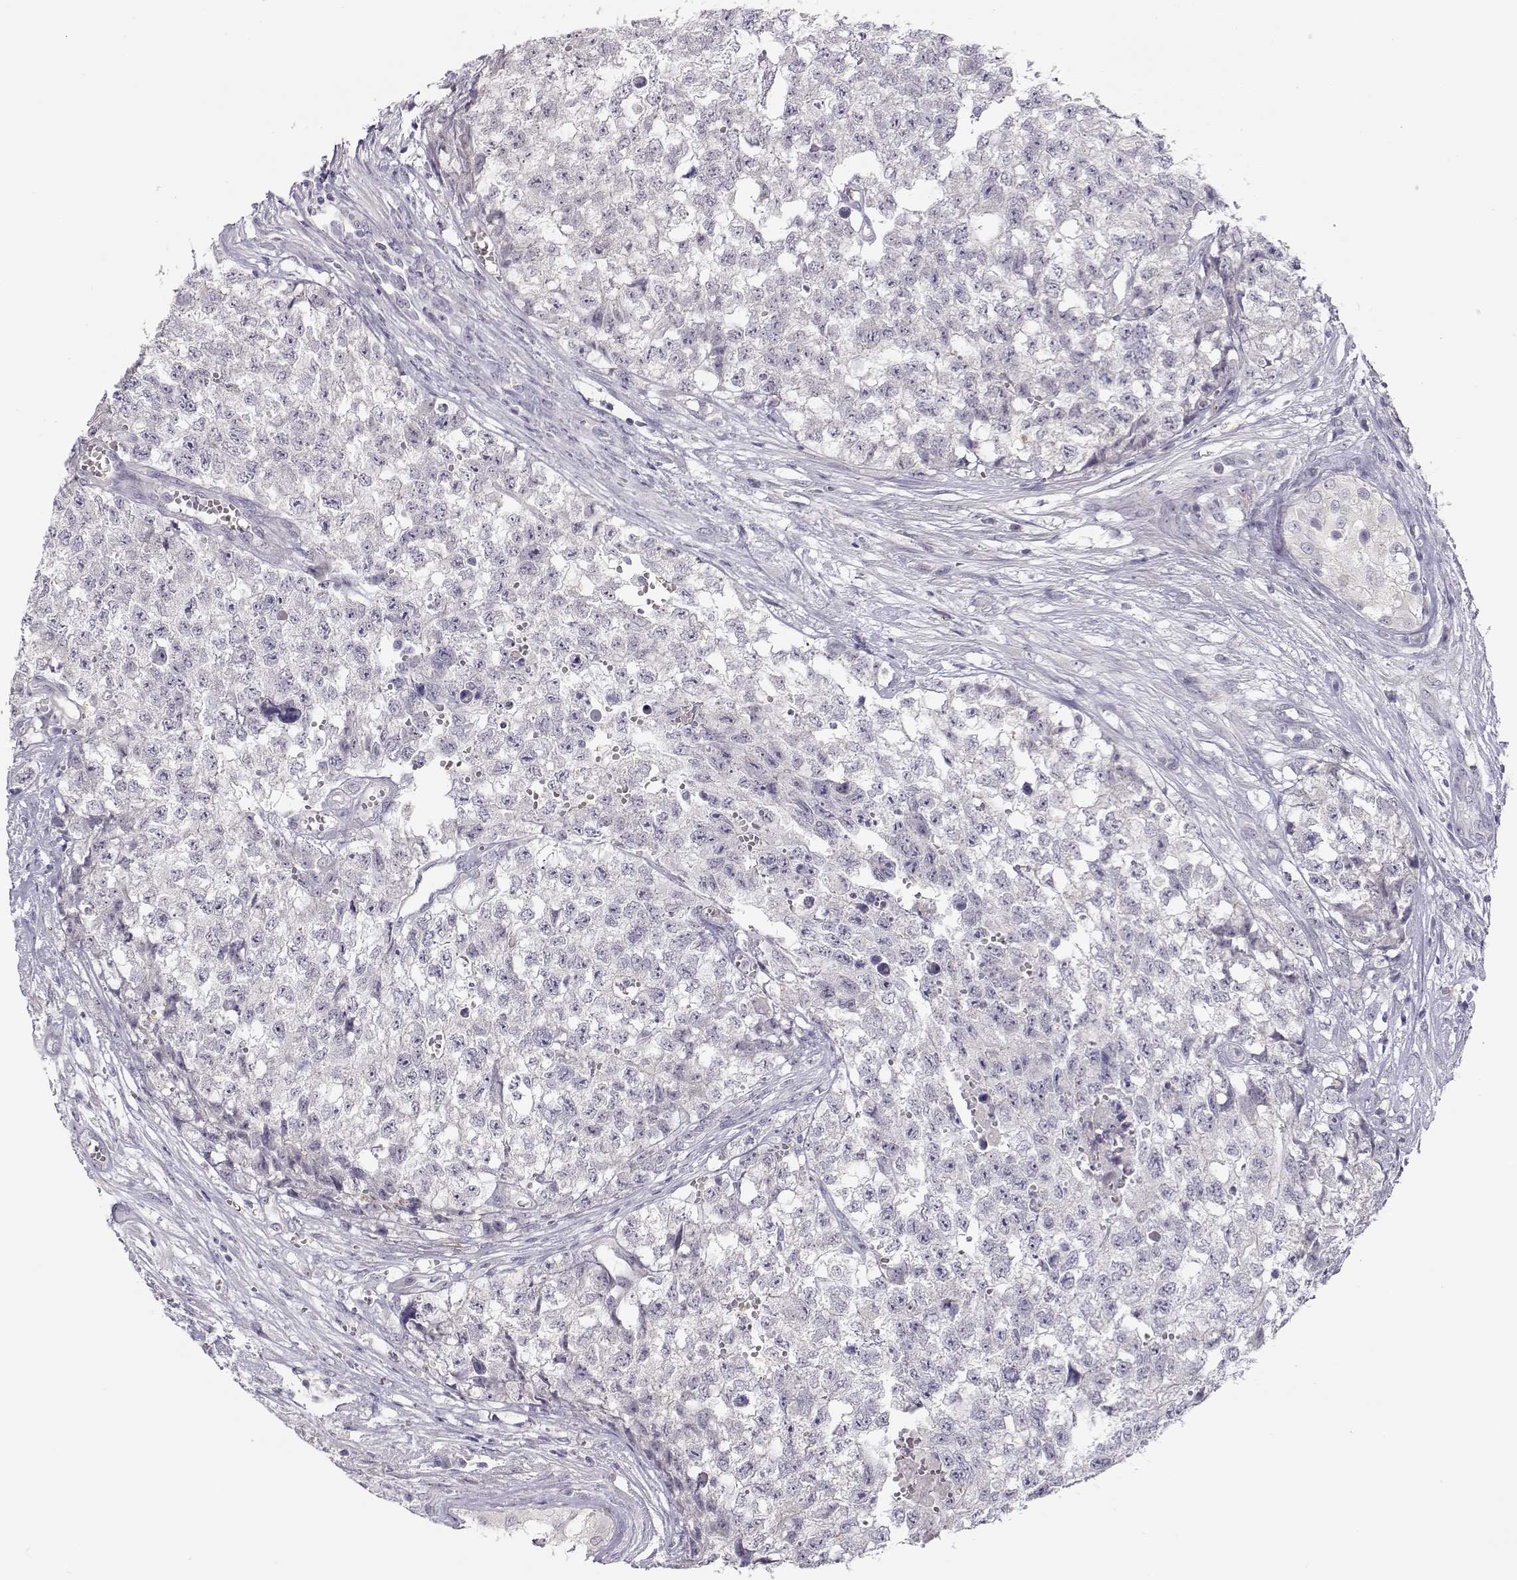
{"staining": {"intensity": "negative", "quantity": "none", "location": "none"}, "tissue": "testis cancer", "cell_type": "Tumor cells", "image_type": "cancer", "snomed": [{"axis": "morphology", "description": "Seminoma, NOS"}, {"axis": "morphology", "description": "Carcinoma, Embryonal, NOS"}, {"axis": "topography", "description": "Testis"}], "caption": "Tumor cells are negative for protein expression in human testis cancer (seminoma).", "gene": "TTC26", "patient": {"sex": "male", "age": 22}}